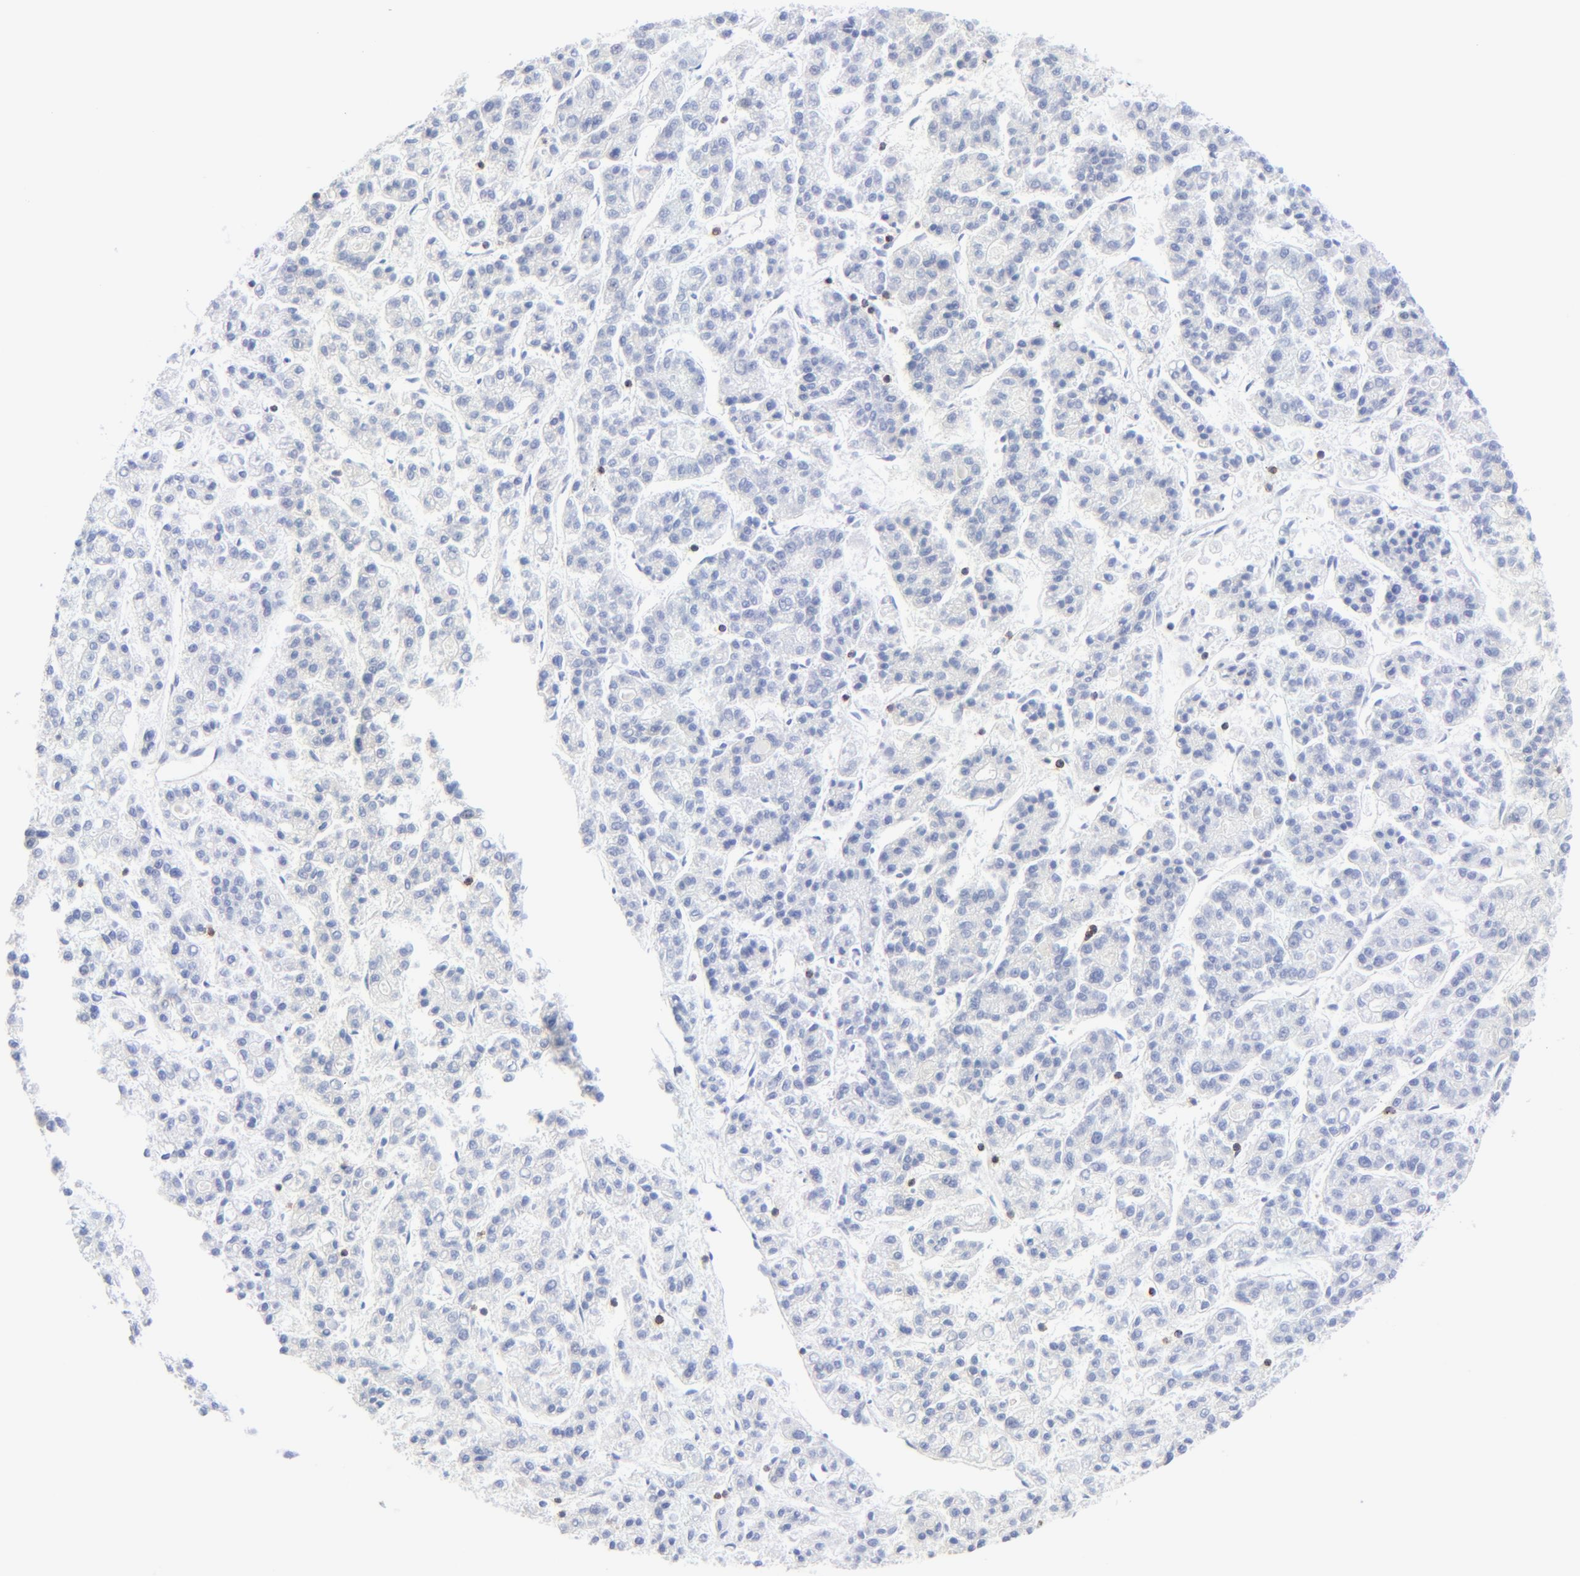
{"staining": {"intensity": "negative", "quantity": "none", "location": "none"}, "tissue": "liver cancer", "cell_type": "Tumor cells", "image_type": "cancer", "snomed": [{"axis": "morphology", "description": "Carcinoma, Hepatocellular, NOS"}, {"axis": "topography", "description": "Liver"}], "caption": "Immunohistochemical staining of liver cancer displays no significant positivity in tumor cells.", "gene": "LCK", "patient": {"sex": "male", "age": 70}}